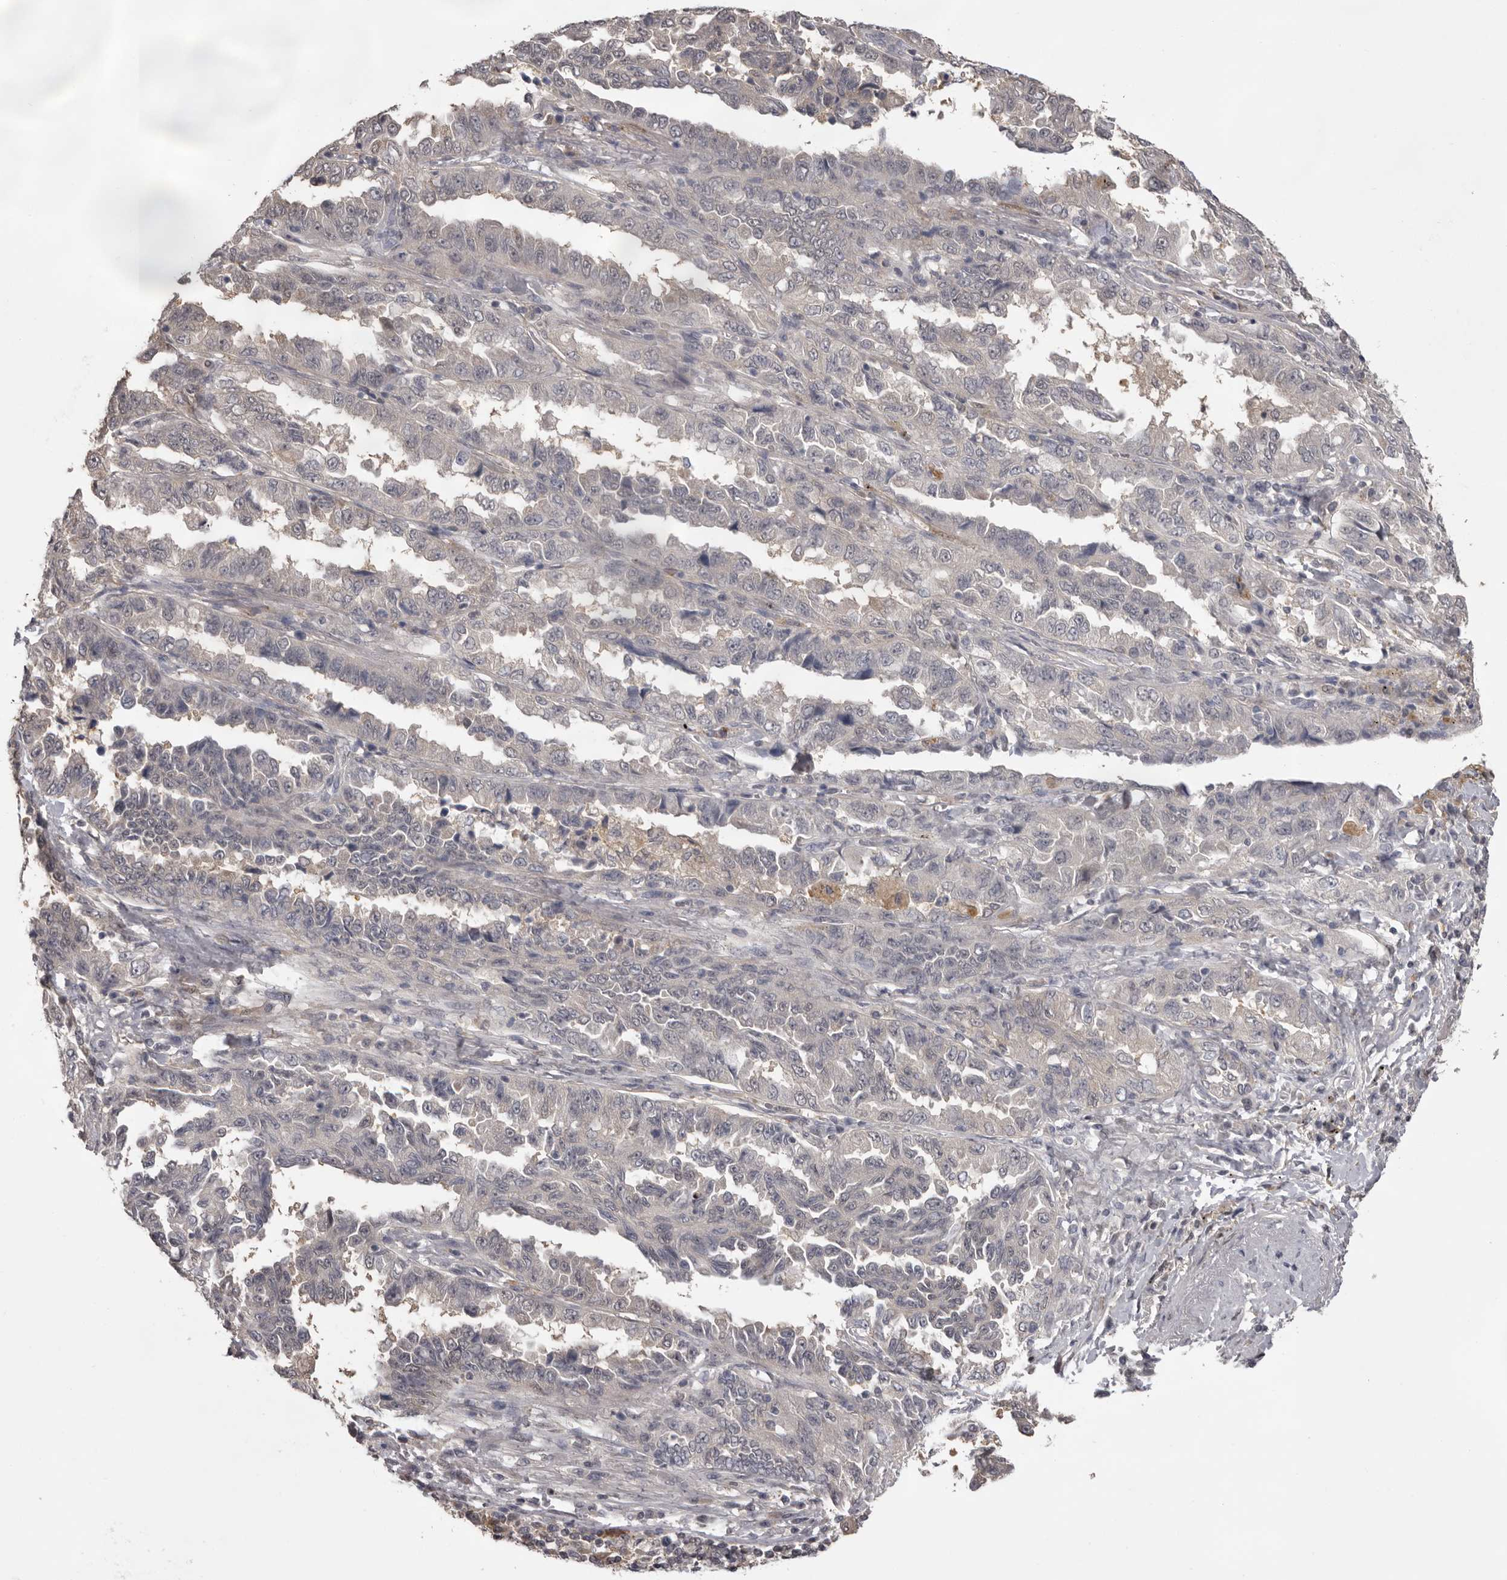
{"staining": {"intensity": "weak", "quantity": "<25%", "location": "cytoplasmic/membranous"}, "tissue": "lung cancer", "cell_type": "Tumor cells", "image_type": "cancer", "snomed": [{"axis": "morphology", "description": "Adenocarcinoma, NOS"}, {"axis": "topography", "description": "Lung"}], "caption": "Protein analysis of adenocarcinoma (lung) shows no significant positivity in tumor cells.", "gene": "MDH1", "patient": {"sex": "female", "age": 51}}